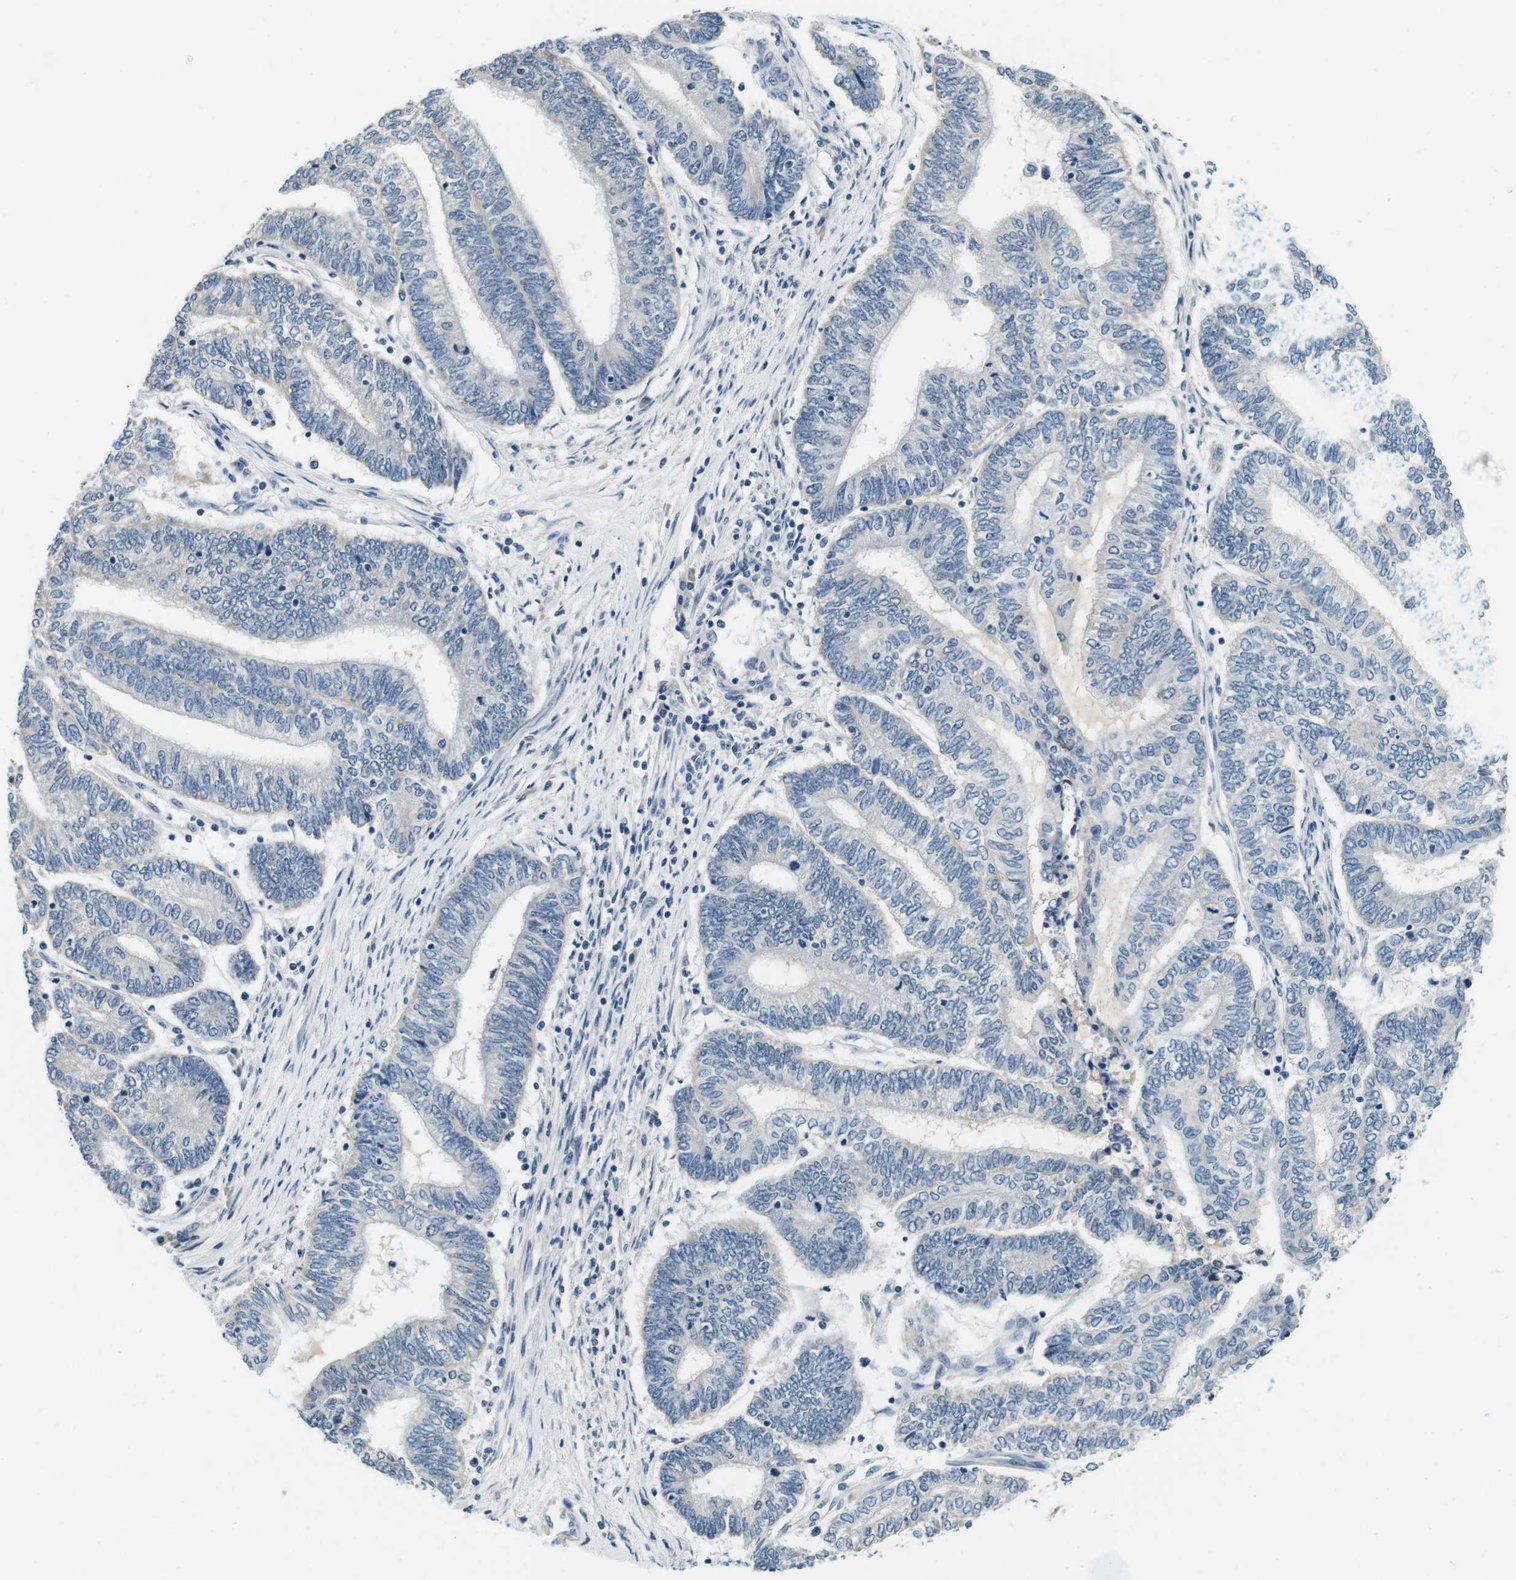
{"staining": {"intensity": "negative", "quantity": "none", "location": "none"}, "tissue": "endometrial cancer", "cell_type": "Tumor cells", "image_type": "cancer", "snomed": [{"axis": "morphology", "description": "Adenocarcinoma, NOS"}, {"axis": "topography", "description": "Uterus"}, {"axis": "topography", "description": "Endometrium"}], "caption": "Adenocarcinoma (endometrial) was stained to show a protein in brown. There is no significant staining in tumor cells. The staining was performed using DAB to visualize the protein expression in brown, while the nuclei were stained in blue with hematoxylin (Magnification: 20x).", "gene": "DTNA", "patient": {"sex": "female", "age": 70}}